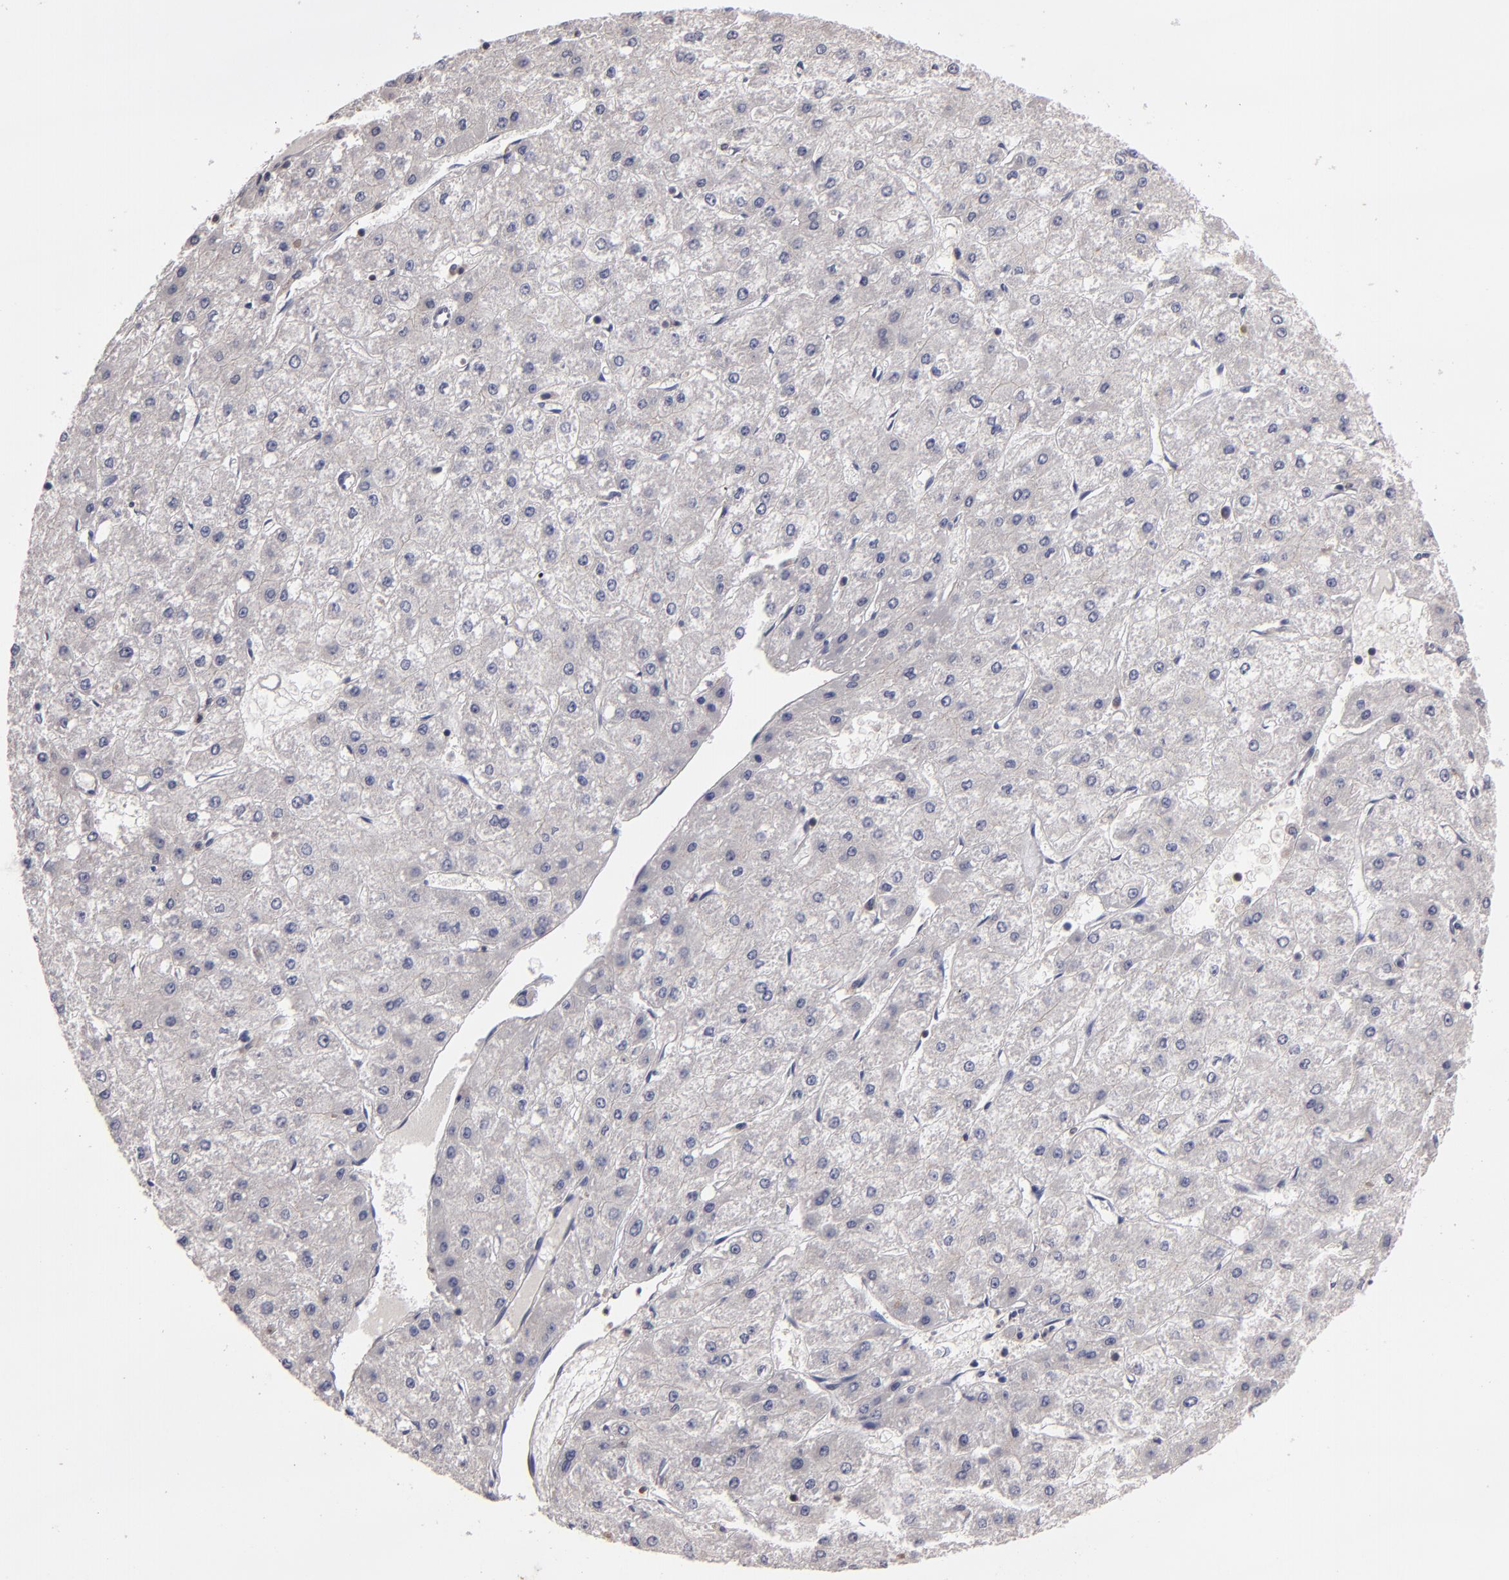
{"staining": {"intensity": "negative", "quantity": "none", "location": "none"}, "tissue": "liver cancer", "cell_type": "Tumor cells", "image_type": "cancer", "snomed": [{"axis": "morphology", "description": "Carcinoma, Hepatocellular, NOS"}, {"axis": "topography", "description": "Liver"}], "caption": "Immunohistochemical staining of human liver hepatocellular carcinoma demonstrates no significant staining in tumor cells.", "gene": "S100A1", "patient": {"sex": "female", "age": 52}}